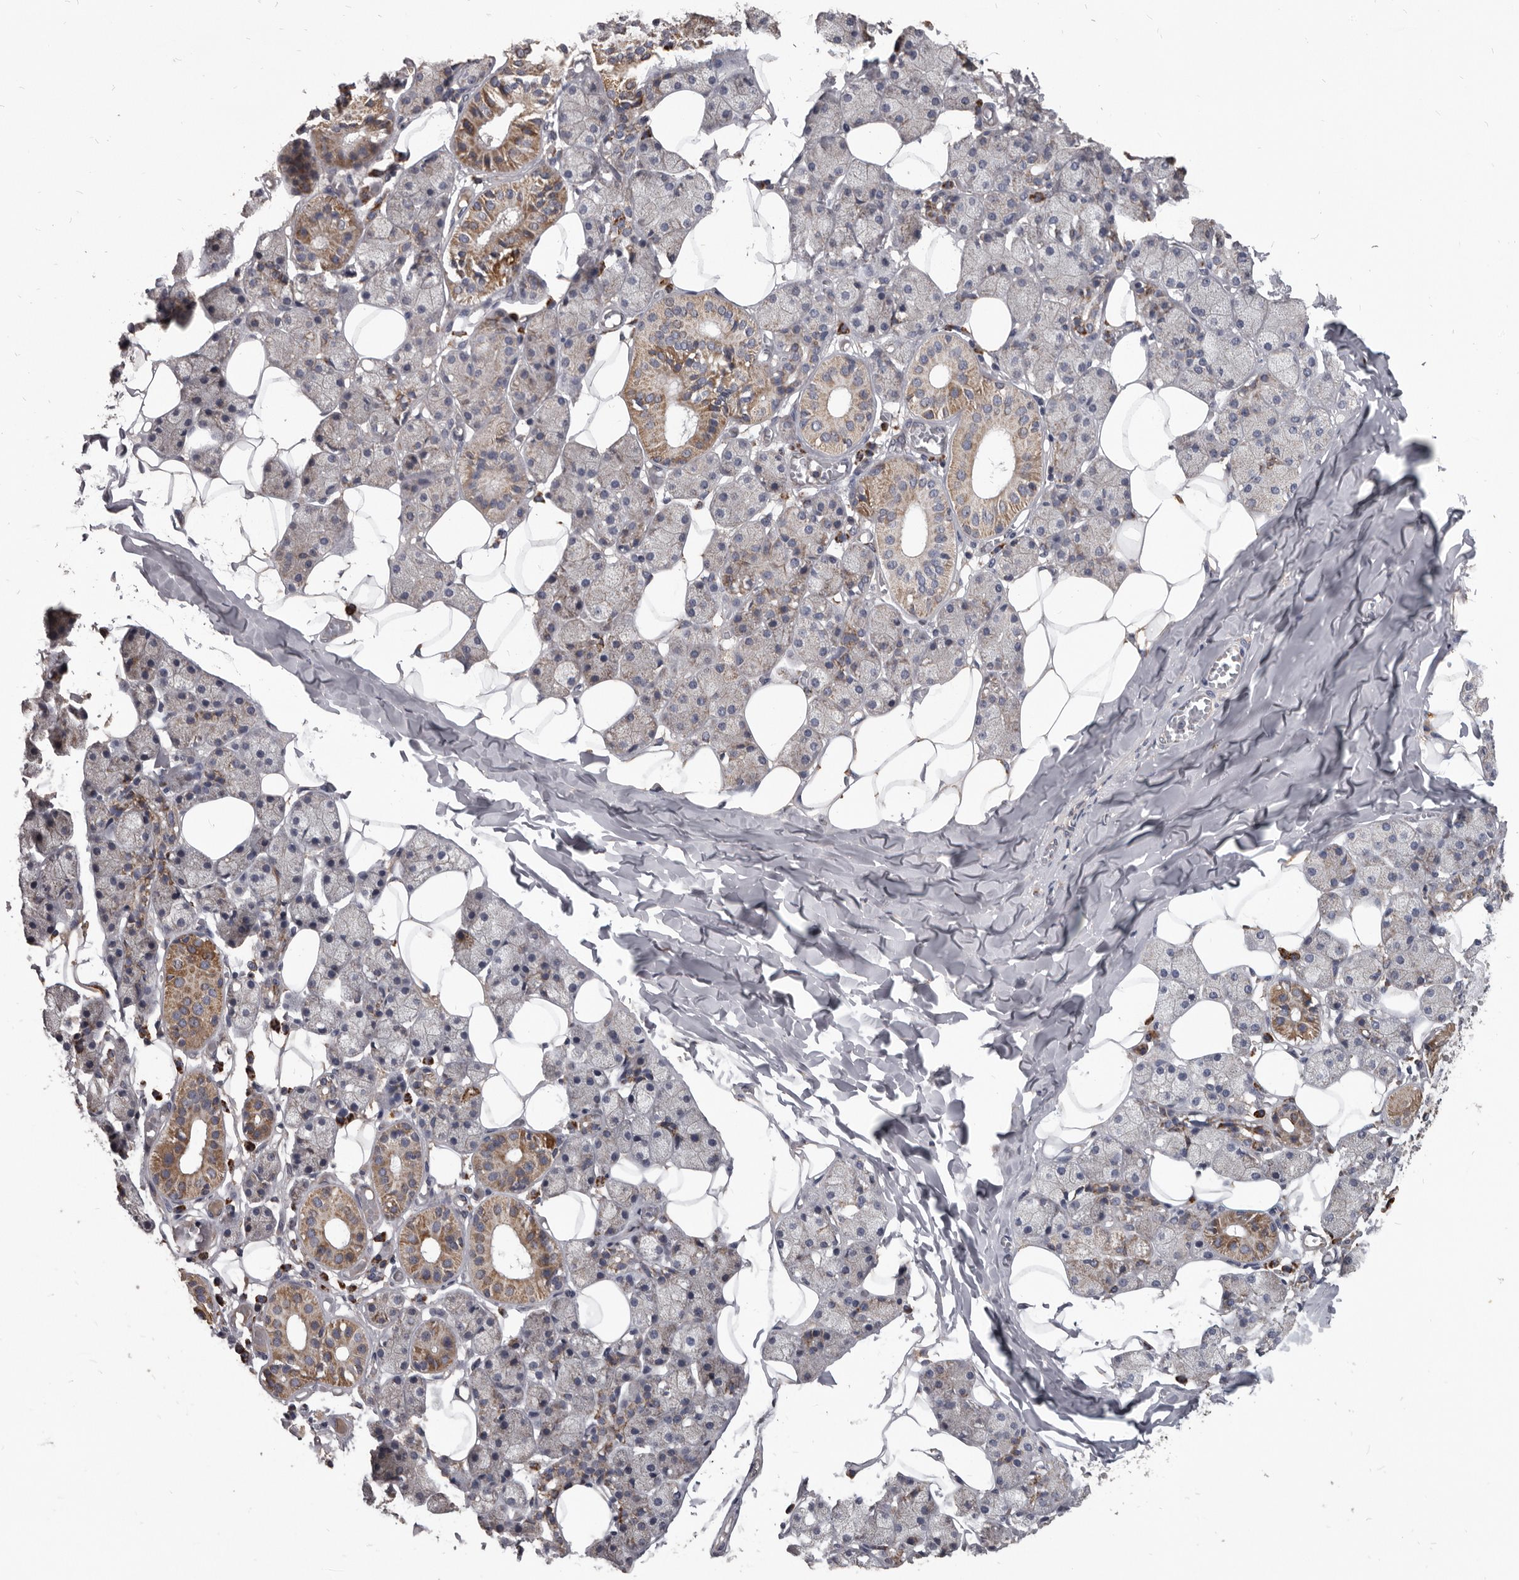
{"staining": {"intensity": "moderate", "quantity": "<25%", "location": "cytoplasmic/membranous"}, "tissue": "salivary gland", "cell_type": "Glandular cells", "image_type": "normal", "snomed": [{"axis": "morphology", "description": "Normal tissue, NOS"}, {"axis": "topography", "description": "Salivary gland"}], "caption": "Unremarkable salivary gland was stained to show a protein in brown. There is low levels of moderate cytoplasmic/membranous staining in approximately <25% of glandular cells. (brown staining indicates protein expression, while blue staining denotes nuclei).", "gene": "ALDH5A1", "patient": {"sex": "female", "age": 33}}